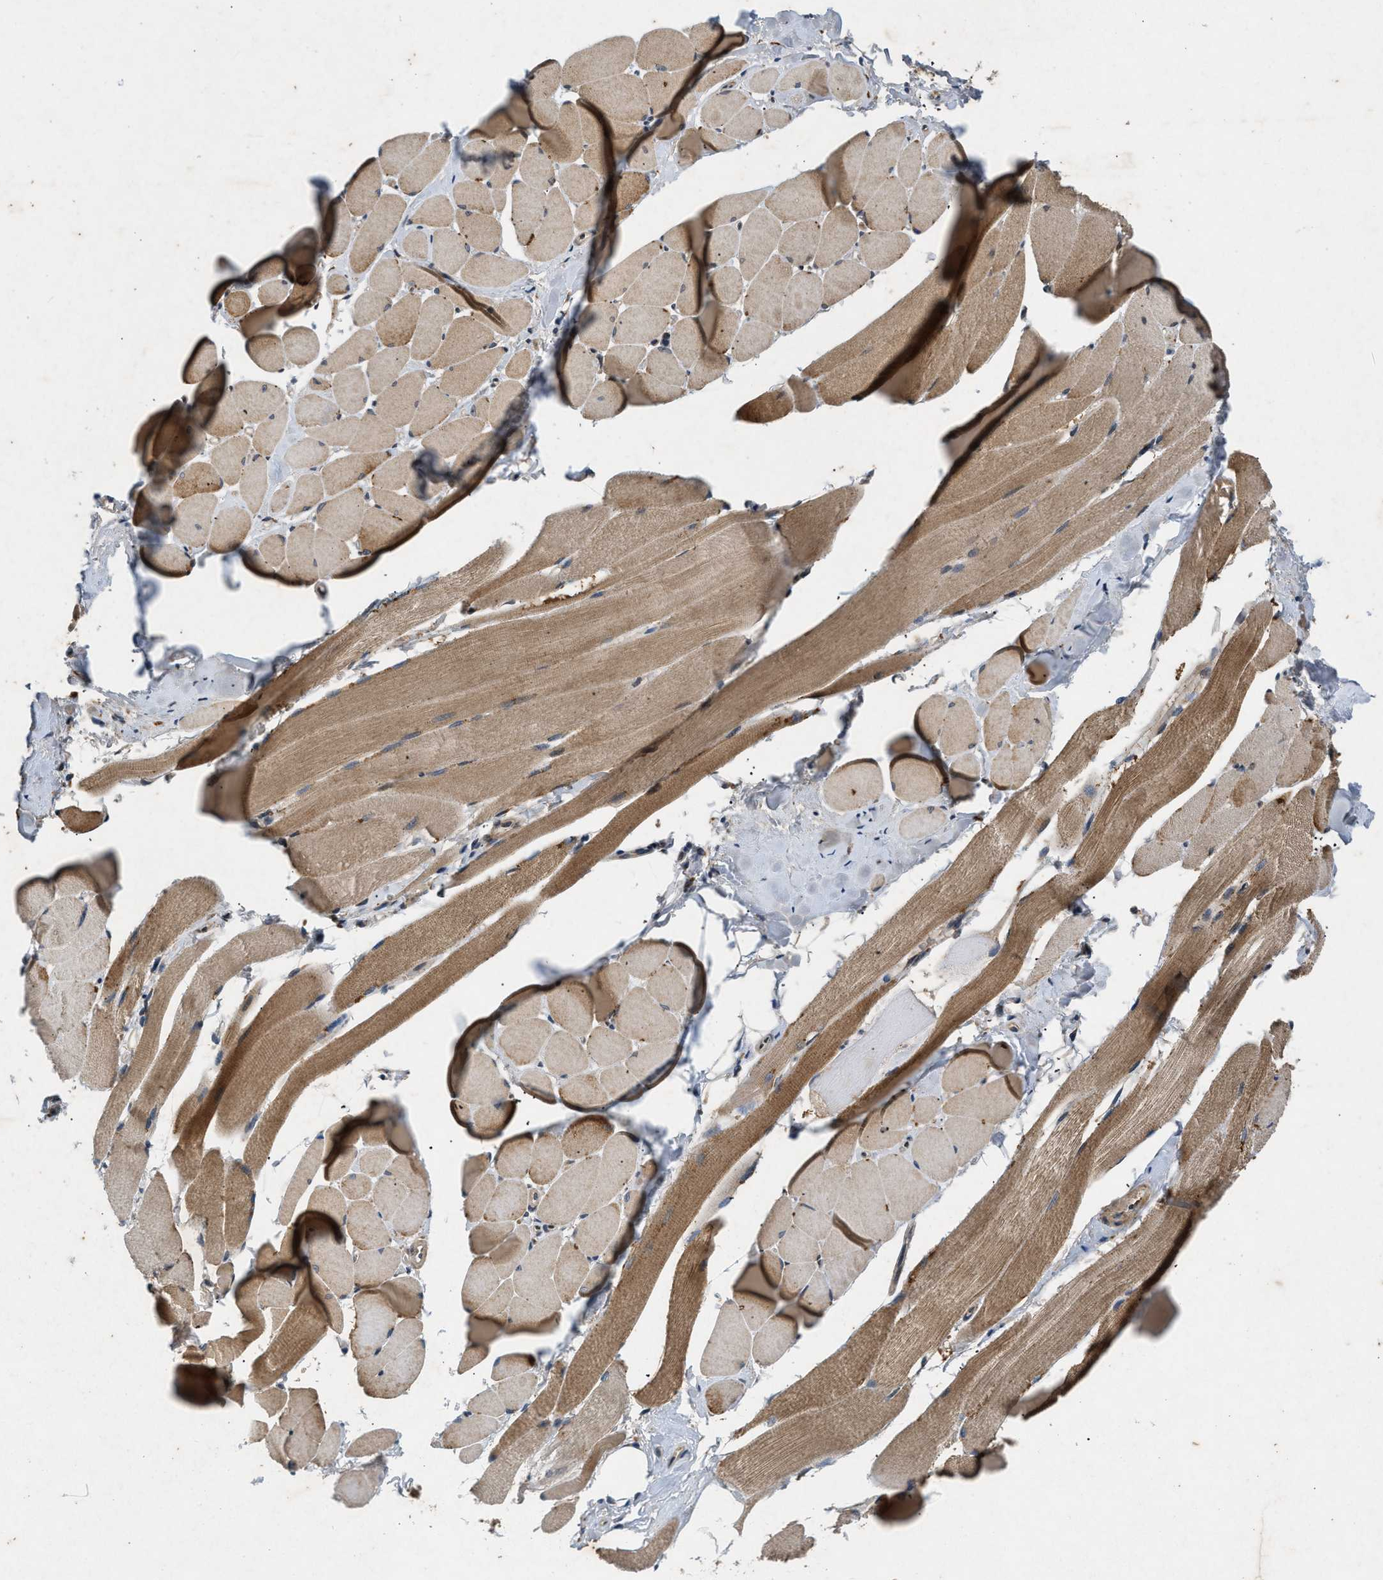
{"staining": {"intensity": "moderate", "quantity": ">75%", "location": "cytoplasmic/membranous"}, "tissue": "skeletal muscle", "cell_type": "Myocytes", "image_type": "normal", "snomed": [{"axis": "morphology", "description": "Normal tissue, NOS"}, {"axis": "topography", "description": "Skeletal muscle"}, {"axis": "topography", "description": "Peripheral nerve tissue"}], "caption": "Protein expression analysis of normal skeletal muscle demonstrates moderate cytoplasmic/membranous expression in approximately >75% of myocytes.", "gene": "PRKG2", "patient": {"sex": "female", "age": 84}}